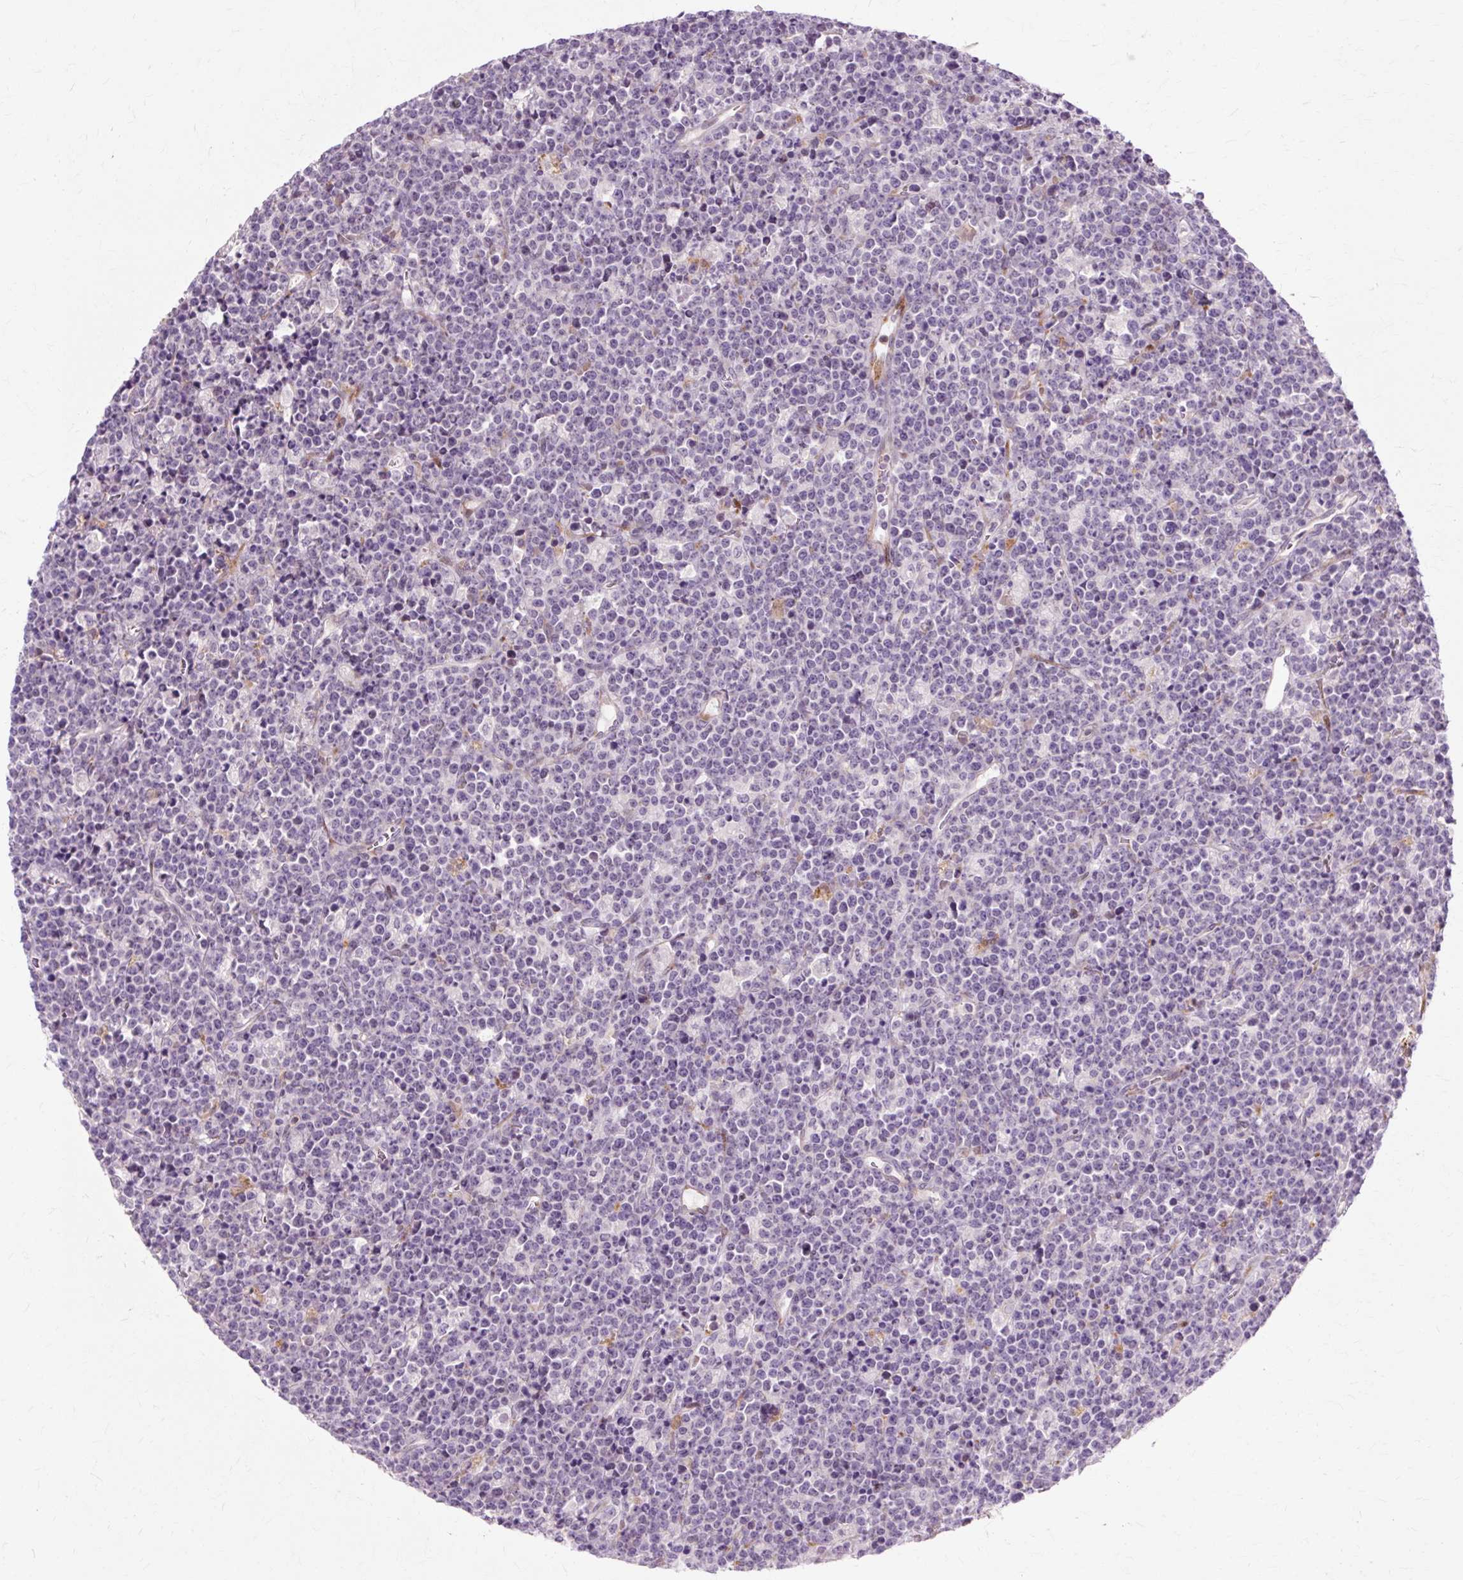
{"staining": {"intensity": "negative", "quantity": "none", "location": "none"}, "tissue": "lymphoma", "cell_type": "Tumor cells", "image_type": "cancer", "snomed": [{"axis": "morphology", "description": "Malignant lymphoma, non-Hodgkin's type, High grade"}, {"axis": "topography", "description": "Ovary"}], "caption": "An immunohistochemistry (IHC) histopathology image of malignant lymphoma, non-Hodgkin's type (high-grade) is shown. There is no staining in tumor cells of malignant lymphoma, non-Hodgkin's type (high-grade).", "gene": "ZNF35", "patient": {"sex": "female", "age": 56}}